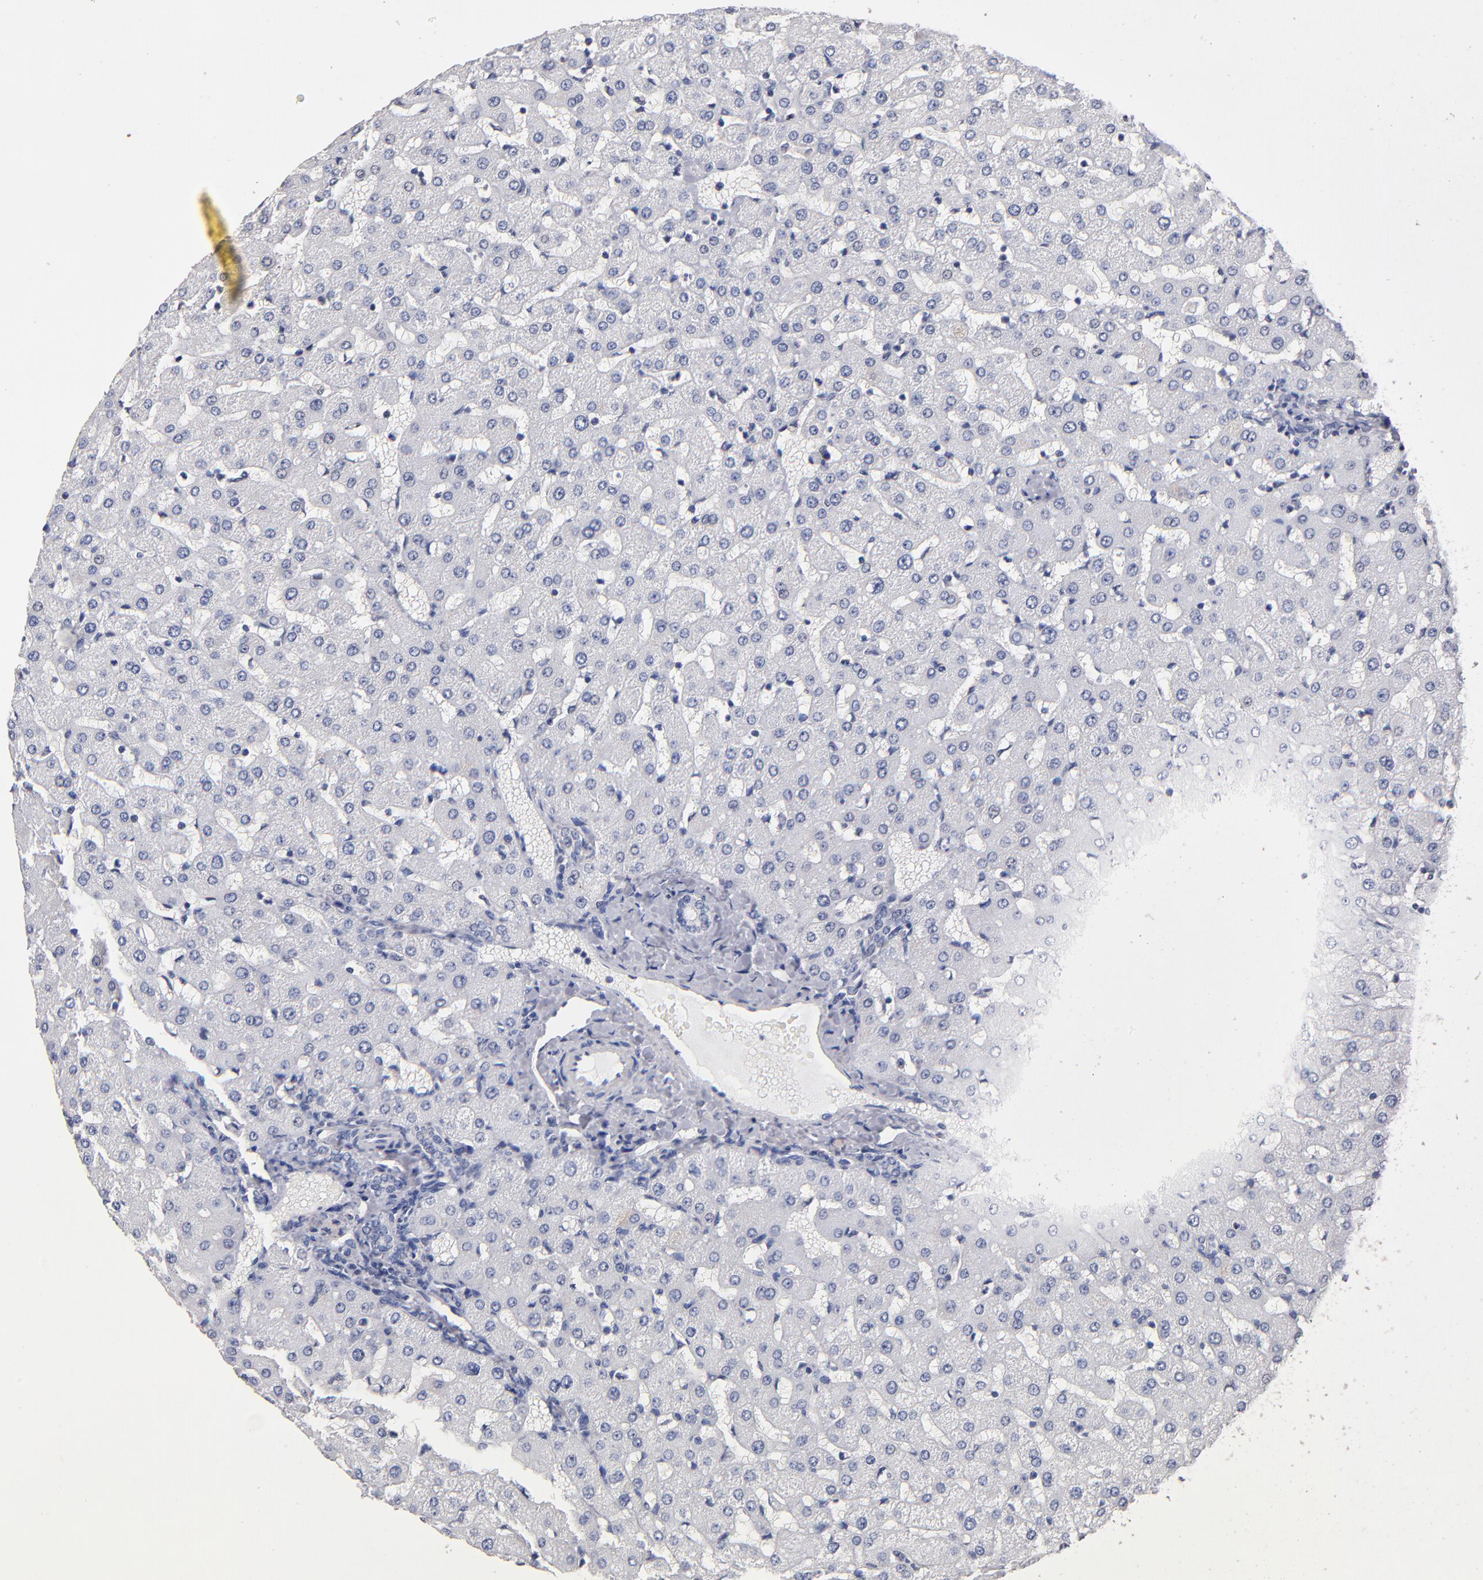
{"staining": {"intensity": "negative", "quantity": "none", "location": "none"}, "tissue": "liver", "cell_type": "Cholangiocytes", "image_type": "normal", "snomed": [{"axis": "morphology", "description": "Normal tissue, NOS"}, {"axis": "topography", "description": "Liver"}], "caption": "Cholangiocytes show no significant protein positivity in unremarkable liver. The staining was performed using DAB to visualize the protein expression in brown, while the nuclei were stained in blue with hematoxylin (Magnification: 20x).", "gene": "PSMD10", "patient": {"sex": "female", "age": 27}}